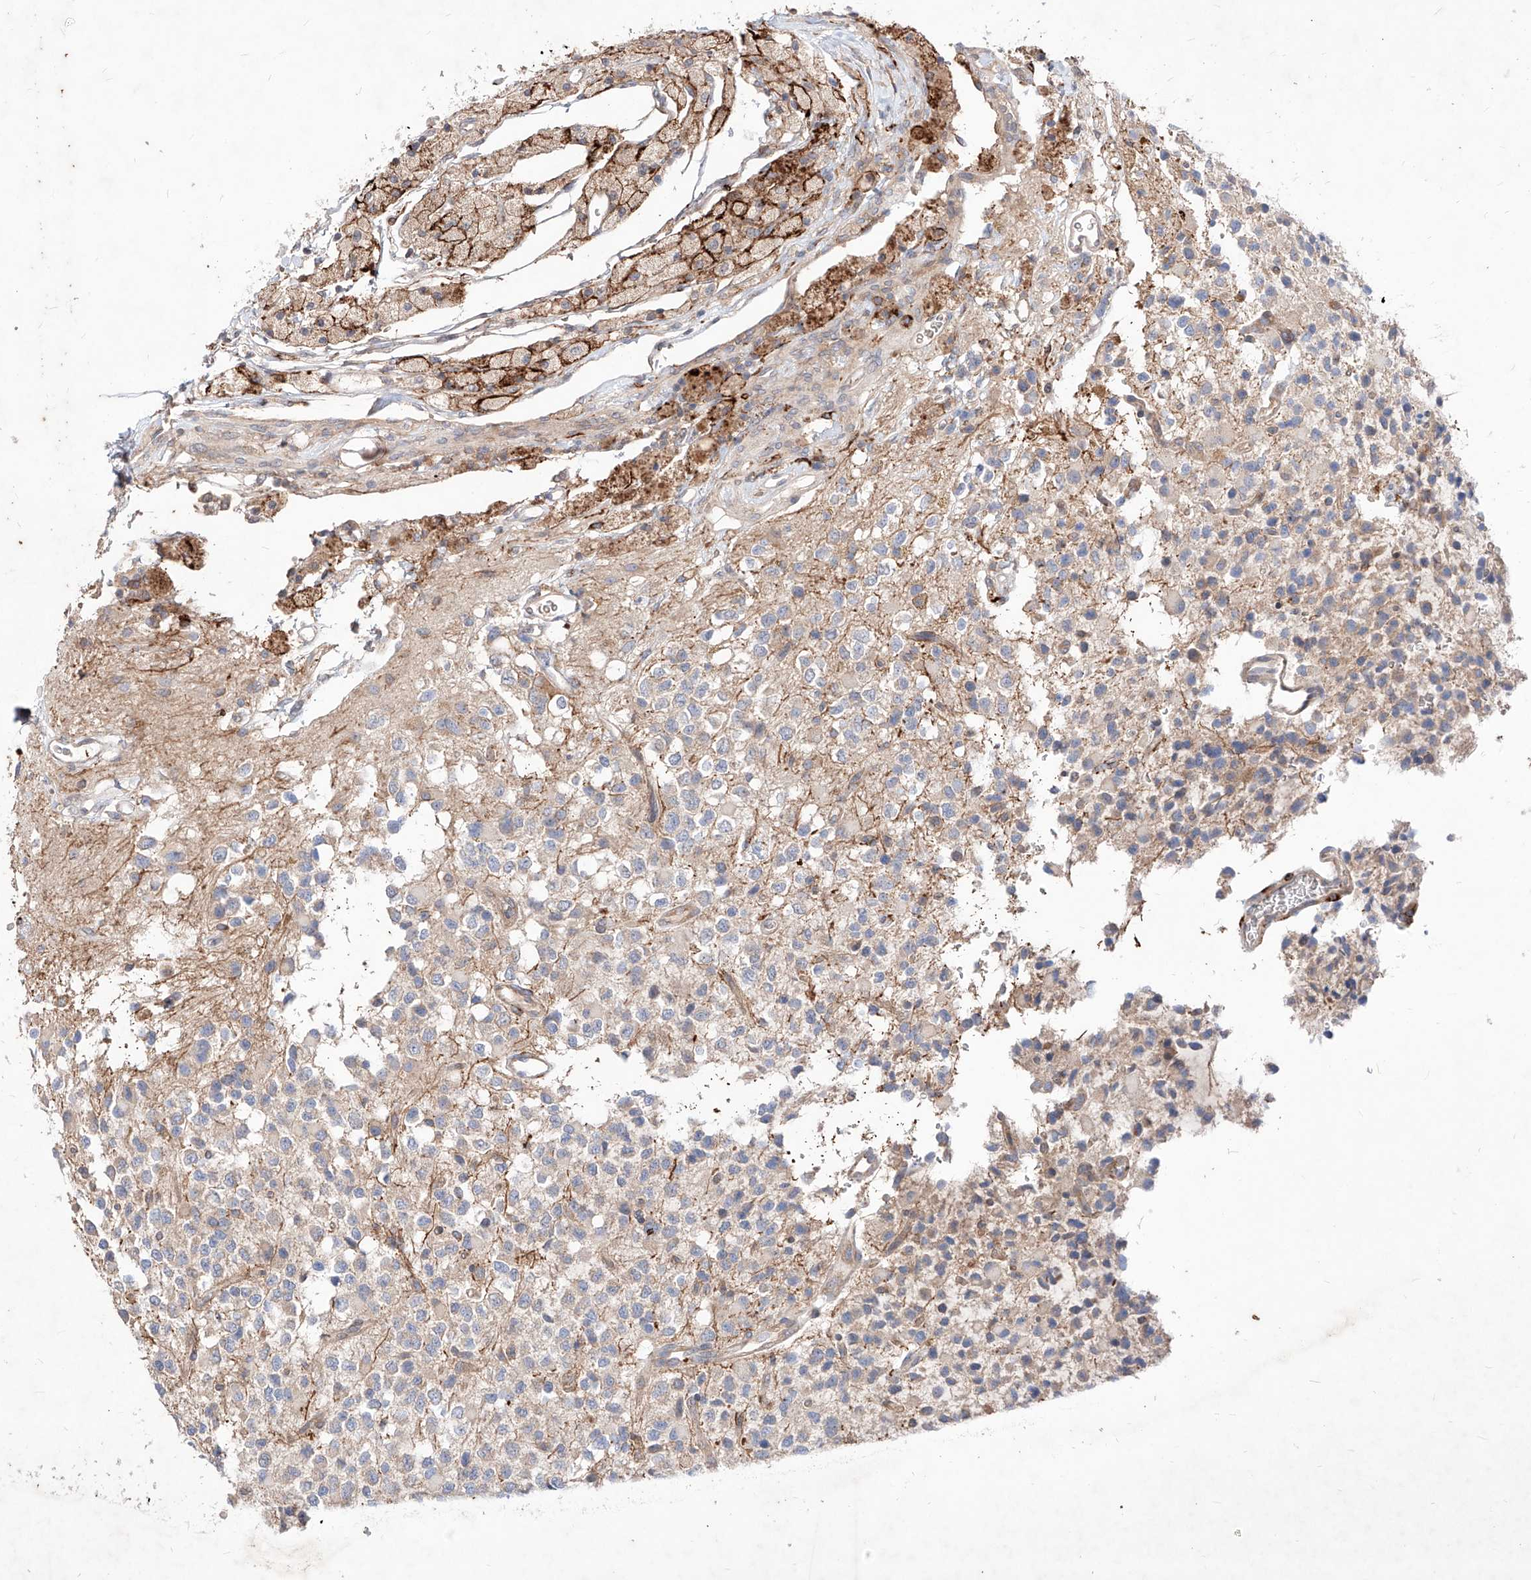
{"staining": {"intensity": "negative", "quantity": "none", "location": "none"}, "tissue": "glioma", "cell_type": "Tumor cells", "image_type": "cancer", "snomed": [{"axis": "morphology", "description": "Glioma, malignant, High grade"}, {"axis": "topography", "description": "Brain"}], "caption": "Tumor cells are negative for protein expression in human malignant glioma (high-grade).", "gene": "TSNAX", "patient": {"sex": "male", "age": 34}}